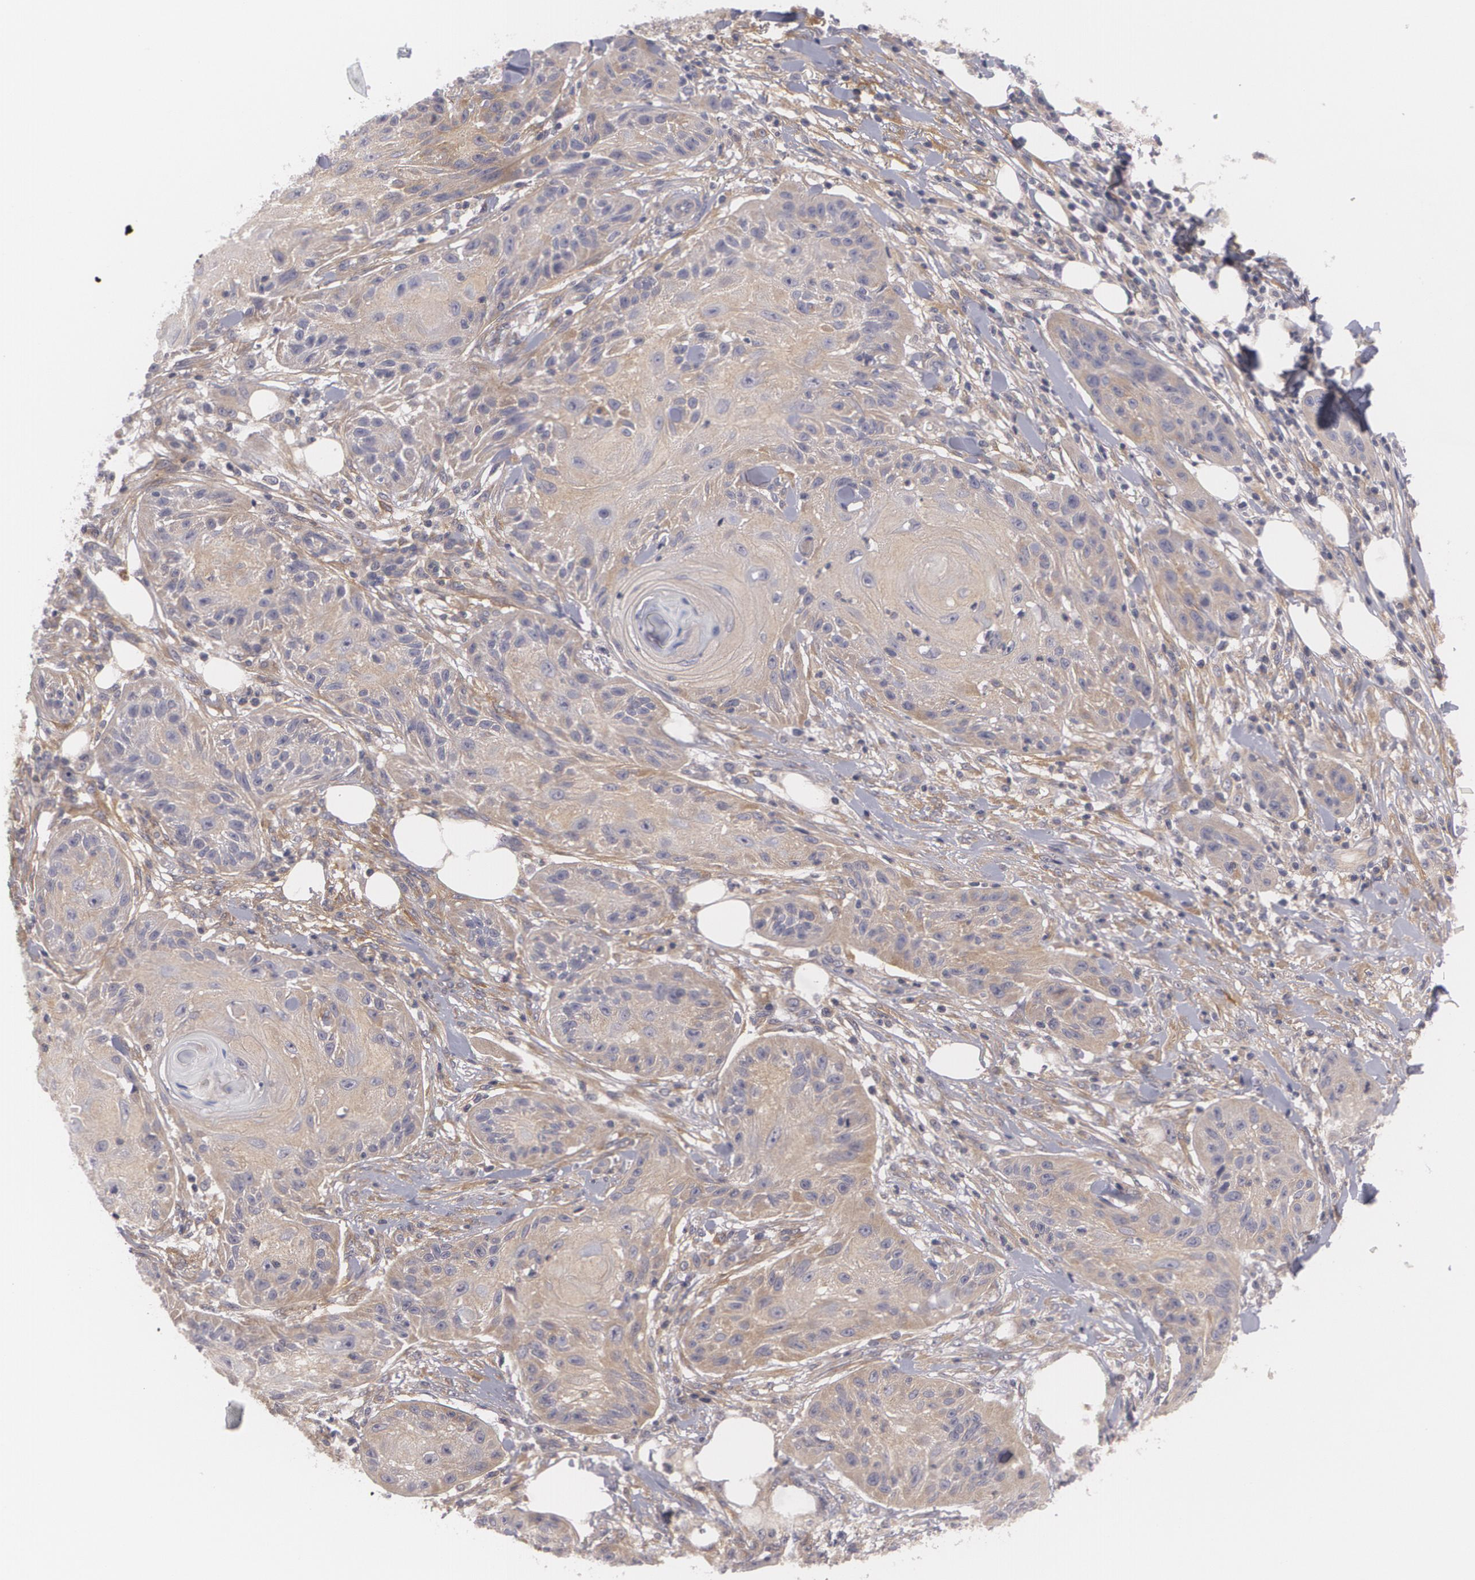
{"staining": {"intensity": "moderate", "quantity": ">75%", "location": "cytoplasmic/membranous"}, "tissue": "skin cancer", "cell_type": "Tumor cells", "image_type": "cancer", "snomed": [{"axis": "morphology", "description": "Squamous cell carcinoma, NOS"}, {"axis": "topography", "description": "Skin"}], "caption": "A brown stain labels moderate cytoplasmic/membranous expression of a protein in human skin squamous cell carcinoma tumor cells.", "gene": "CASK", "patient": {"sex": "female", "age": 88}}